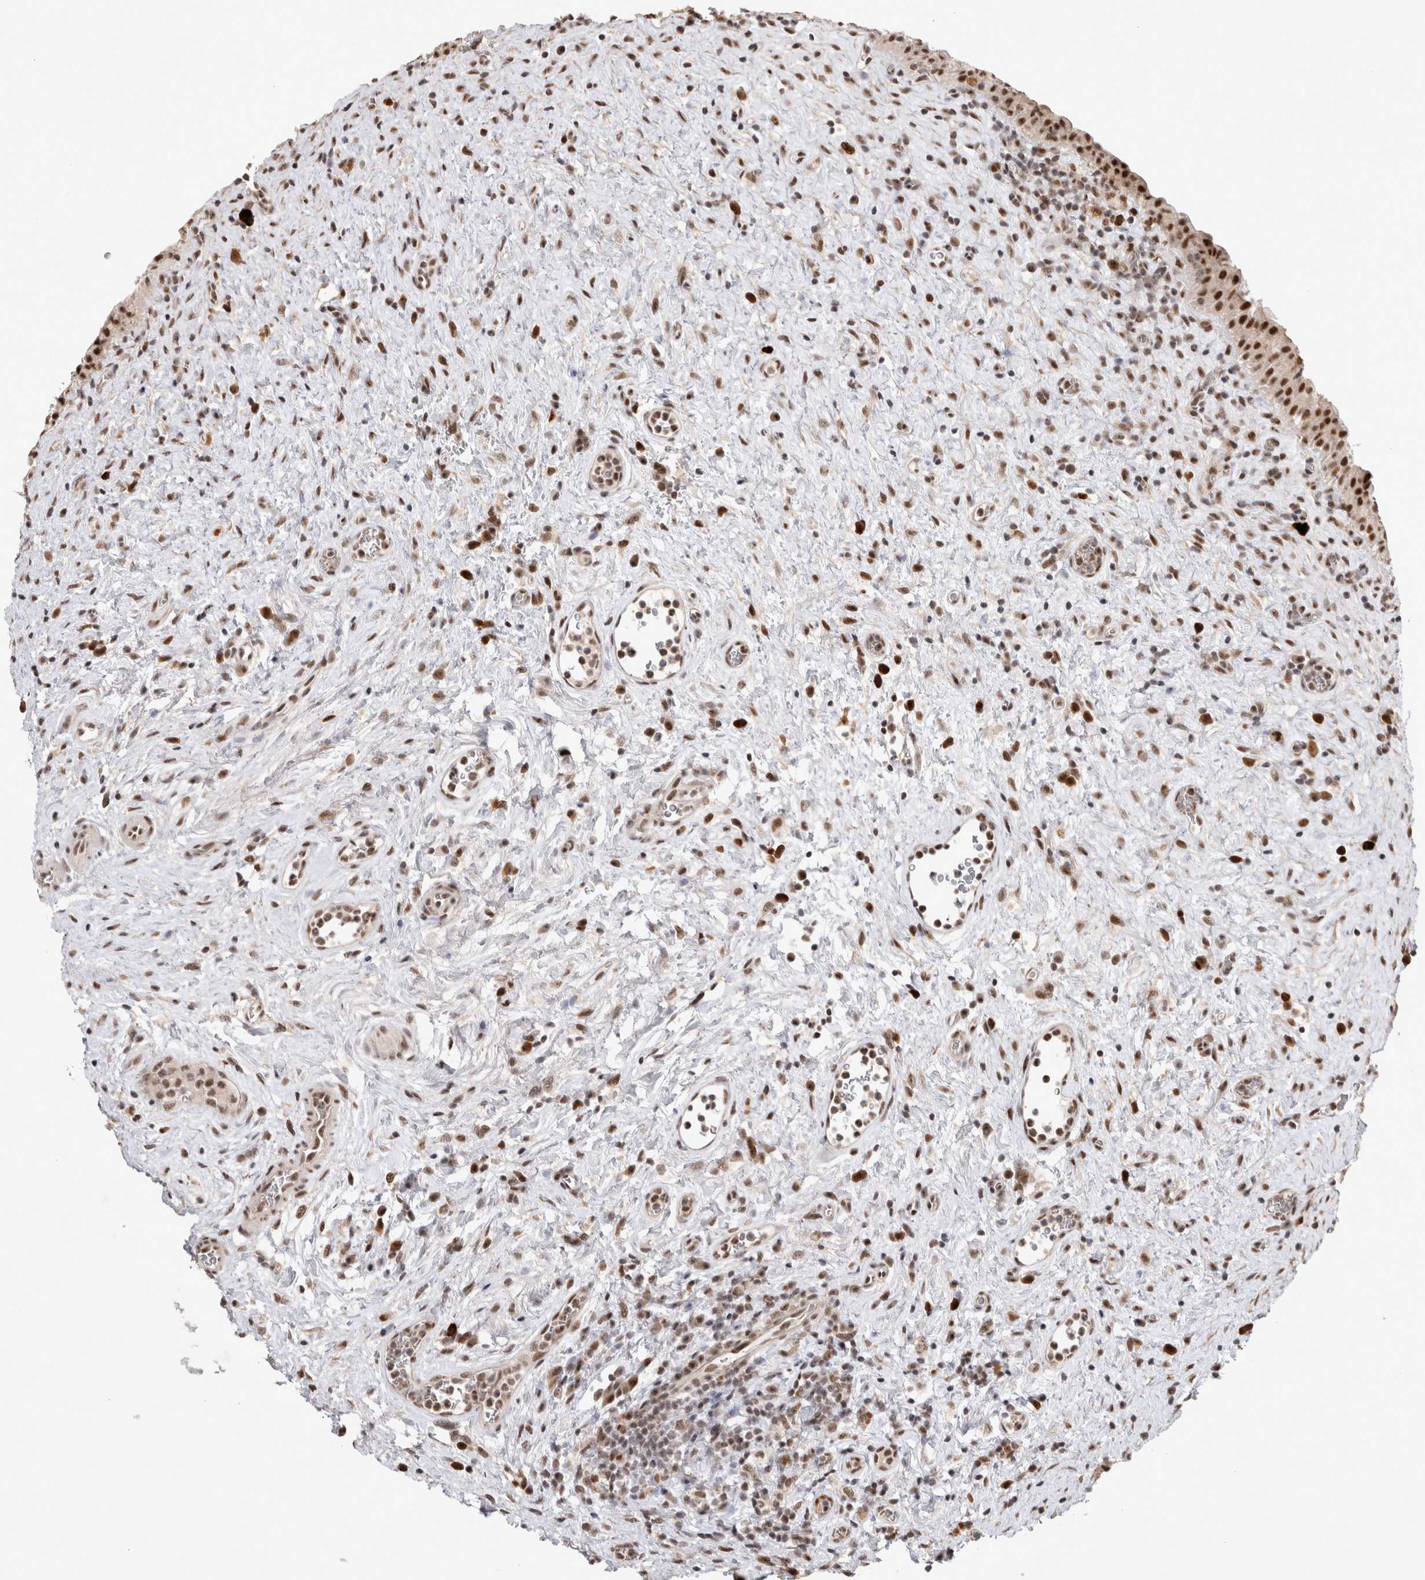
{"staining": {"intensity": "strong", "quantity": ">75%", "location": "nuclear"}, "tissue": "urinary bladder", "cell_type": "Urothelial cells", "image_type": "normal", "snomed": [{"axis": "morphology", "description": "Normal tissue, NOS"}, {"axis": "topography", "description": "Urinary bladder"}], "caption": "About >75% of urothelial cells in normal human urinary bladder exhibit strong nuclear protein positivity as visualized by brown immunohistochemical staining.", "gene": "HESX1", "patient": {"sex": "male", "age": 82}}